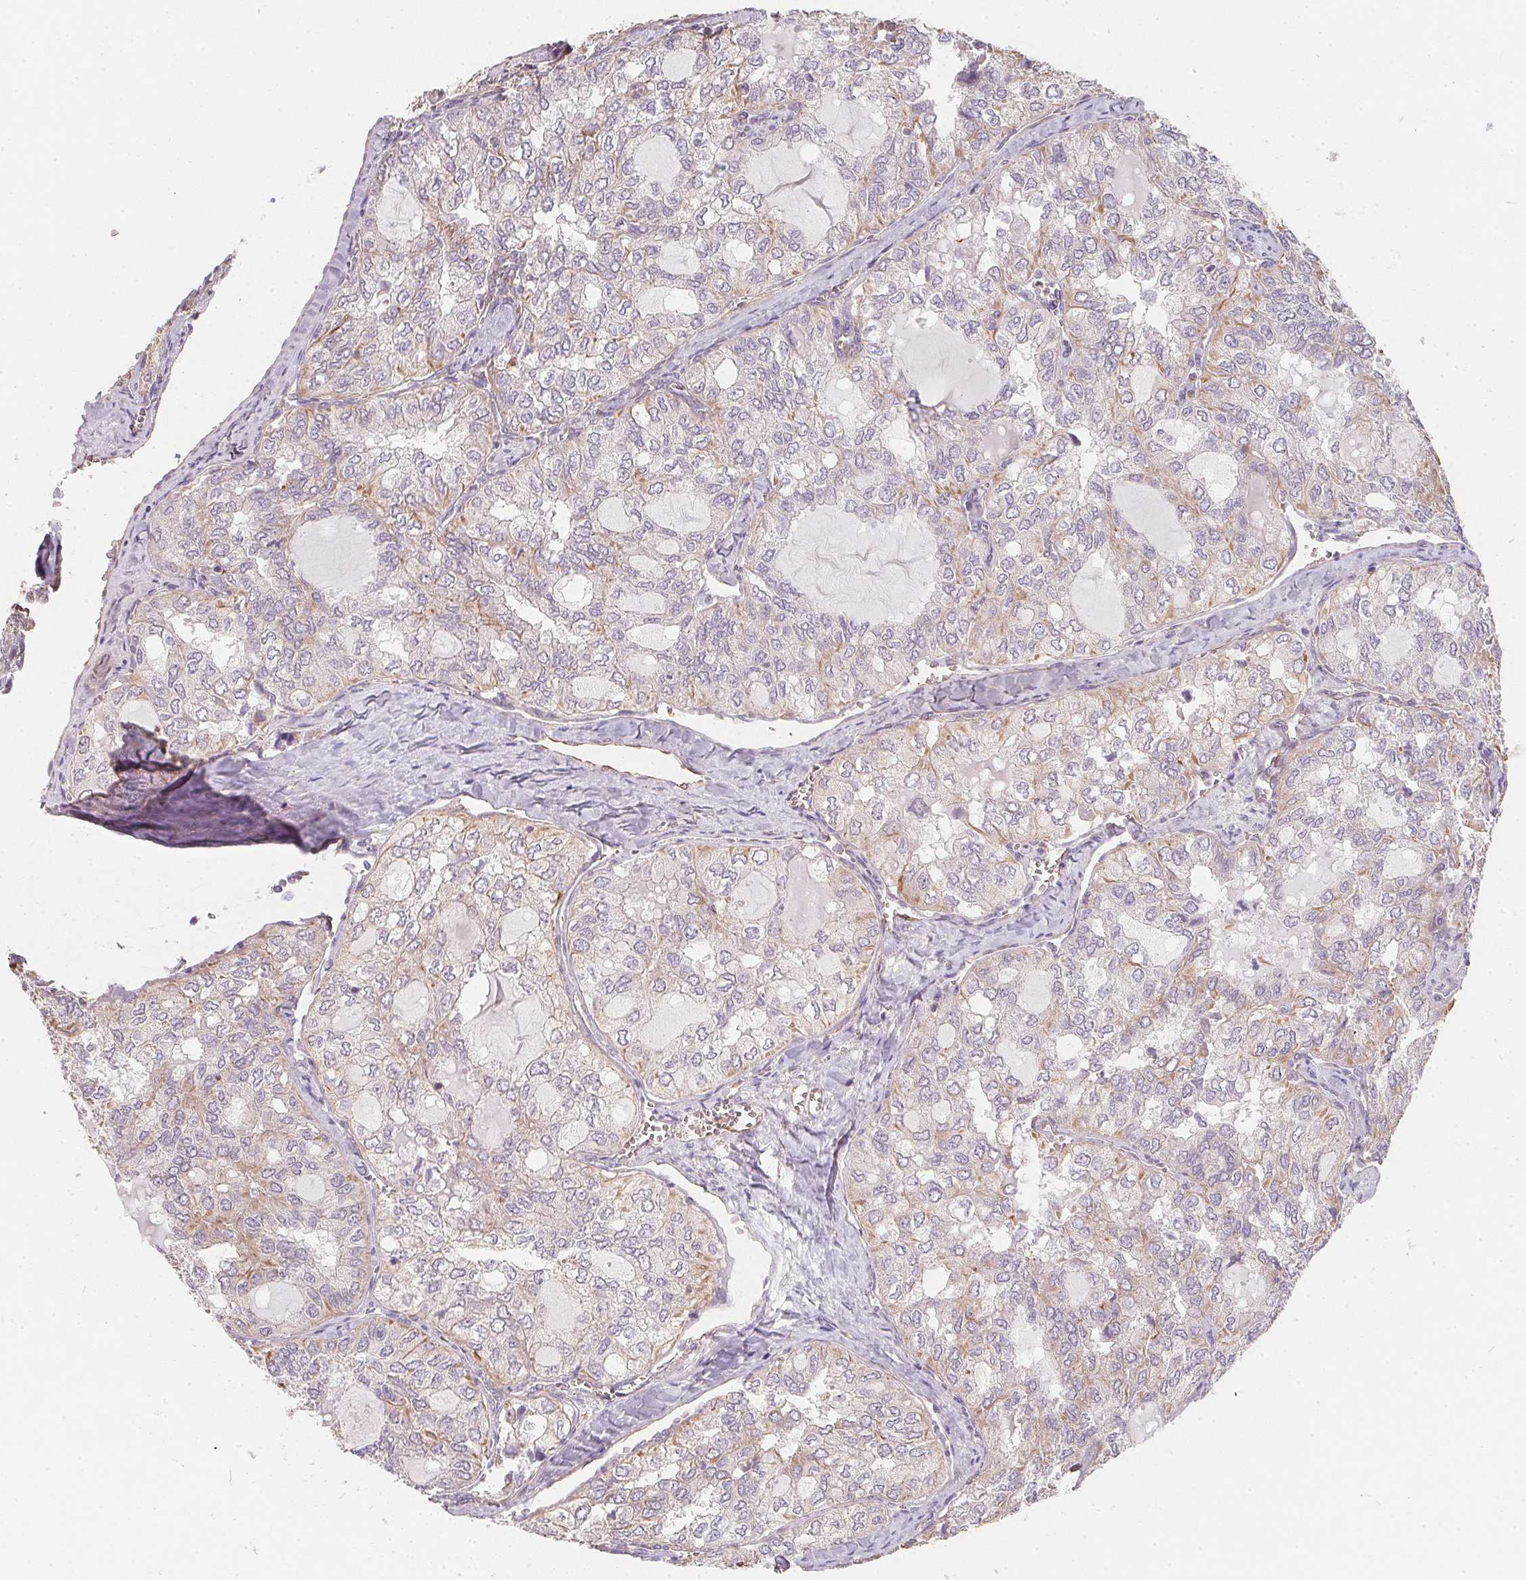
{"staining": {"intensity": "weak", "quantity": "<25%", "location": "cytoplasmic/membranous"}, "tissue": "thyroid cancer", "cell_type": "Tumor cells", "image_type": "cancer", "snomed": [{"axis": "morphology", "description": "Follicular adenoma carcinoma, NOS"}, {"axis": "topography", "description": "Thyroid gland"}], "caption": "High magnification brightfield microscopy of thyroid cancer (follicular adenoma carcinoma) stained with DAB (brown) and counterstained with hematoxylin (blue): tumor cells show no significant expression.", "gene": "TBKBP1", "patient": {"sex": "male", "age": 75}}